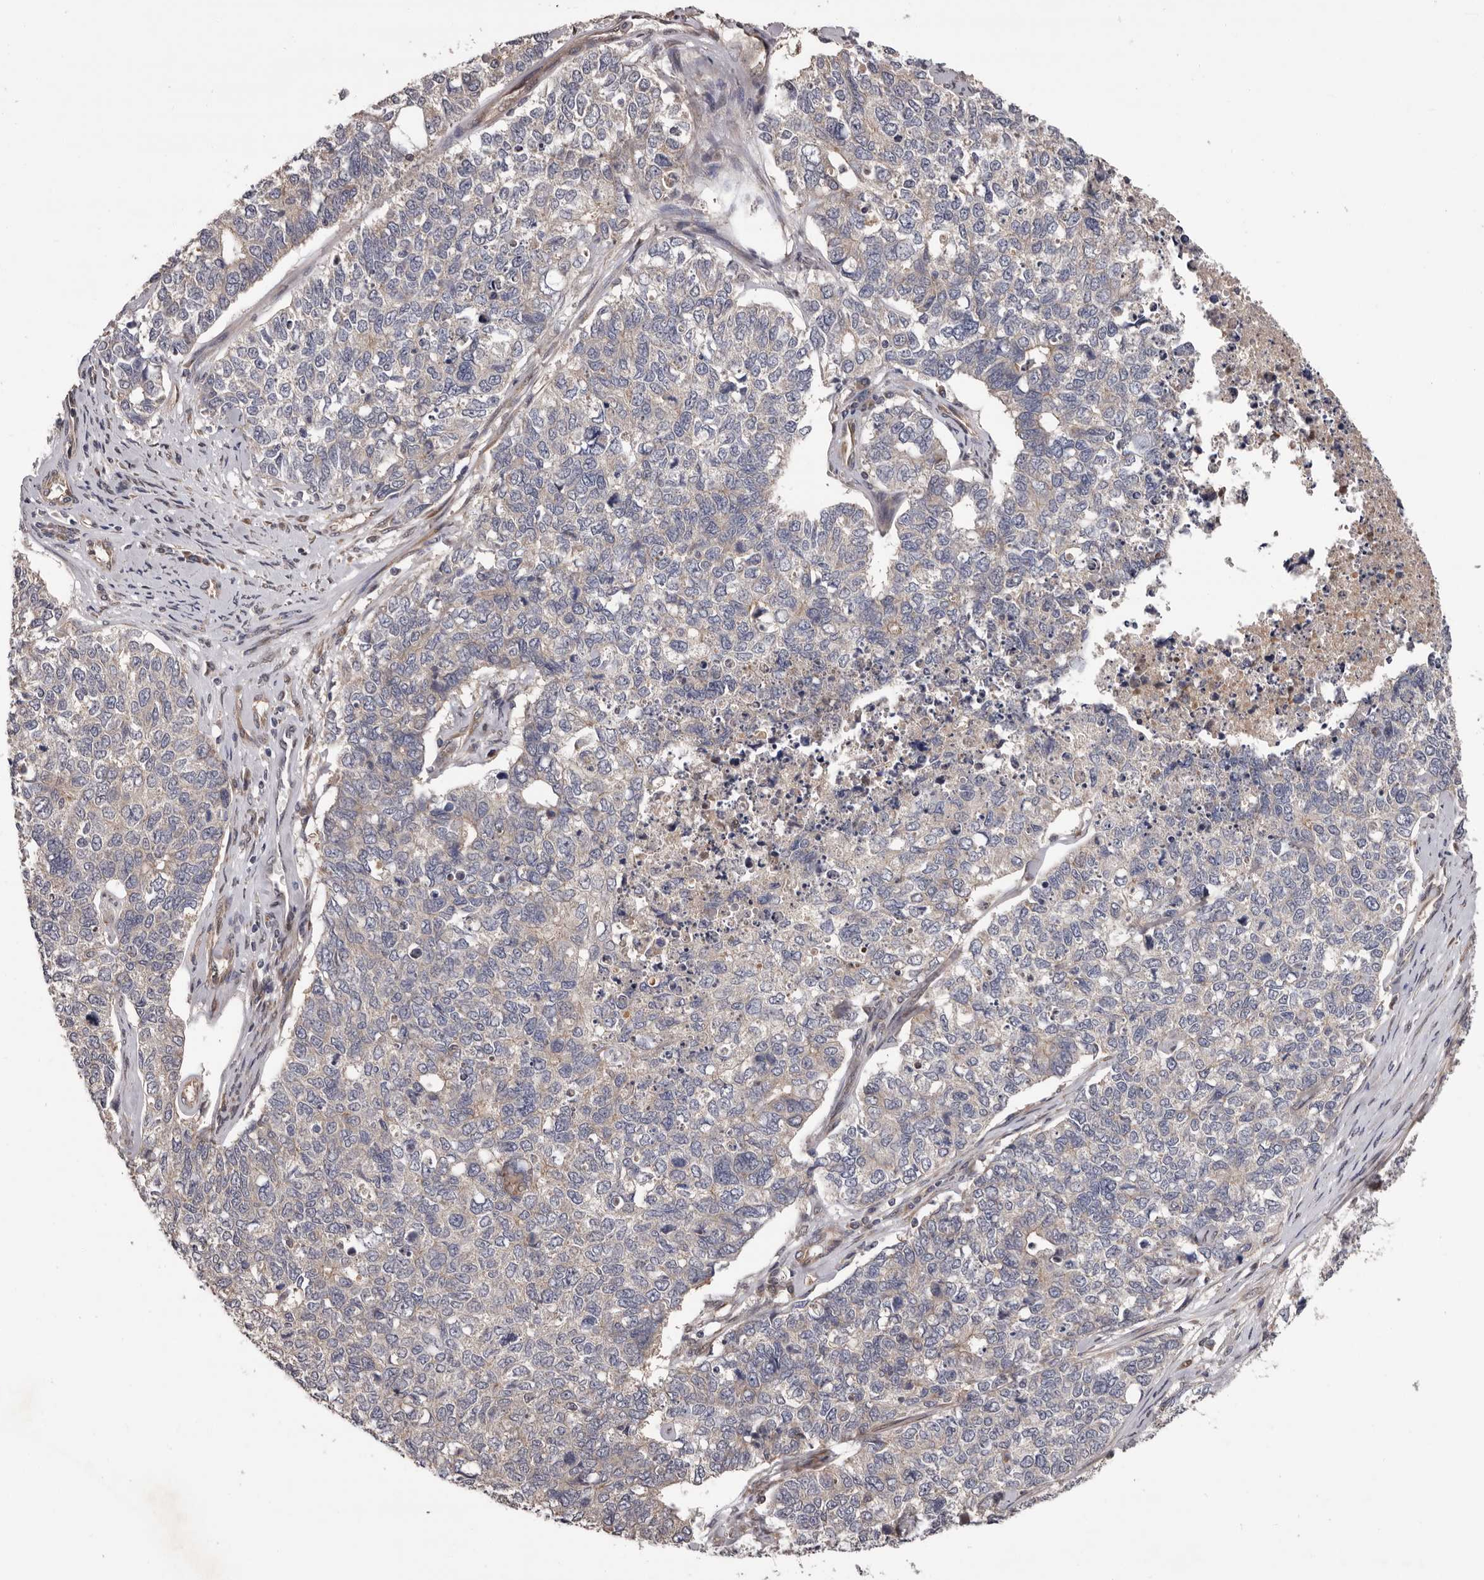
{"staining": {"intensity": "negative", "quantity": "none", "location": "none"}, "tissue": "cervical cancer", "cell_type": "Tumor cells", "image_type": "cancer", "snomed": [{"axis": "morphology", "description": "Squamous cell carcinoma, NOS"}, {"axis": "topography", "description": "Cervix"}], "caption": "An IHC photomicrograph of squamous cell carcinoma (cervical) is shown. There is no staining in tumor cells of squamous cell carcinoma (cervical).", "gene": "PRKD1", "patient": {"sex": "female", "age": 63}}